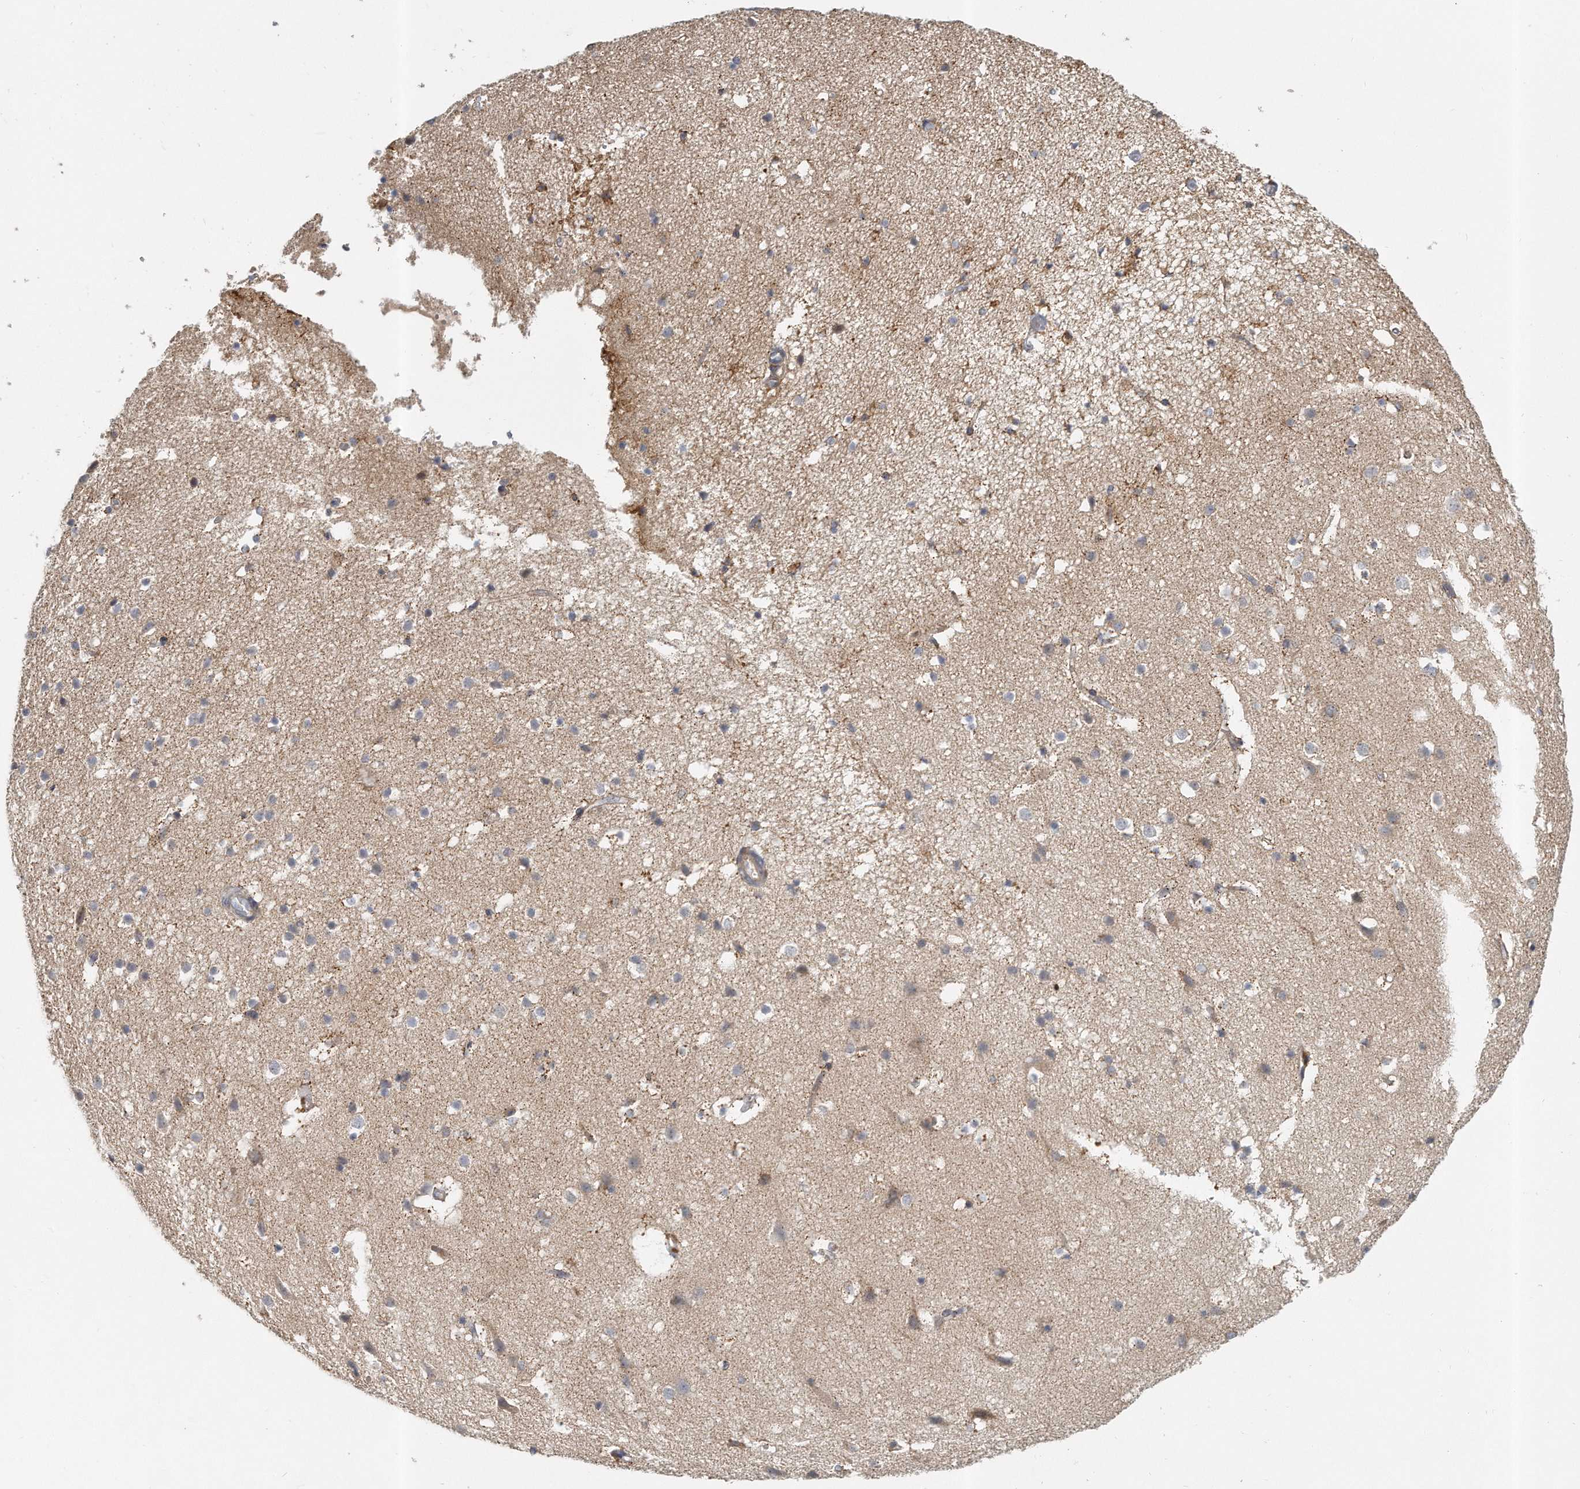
{"staining": {"intensity": "moderate", "quantity": ">75%", "location": "cytoplasmic/membranous"}, "tissue": "cerebral cortex", "cell_type": "Endothelial cells", "image_type": "normal", "snomed": [{"axis": "morphology", "description": "Normal tissue, NOS"}, {"axis": "topography", "description": "Cerebral cortex"}], "caption": "A brown stain labels moderate cytoplasmic/membranous staining of a protein in endothelial cells of unremarkable human cerebral cortex.", "gene": "PCDH8", "patient": {"sex": "male", "age": 54}}